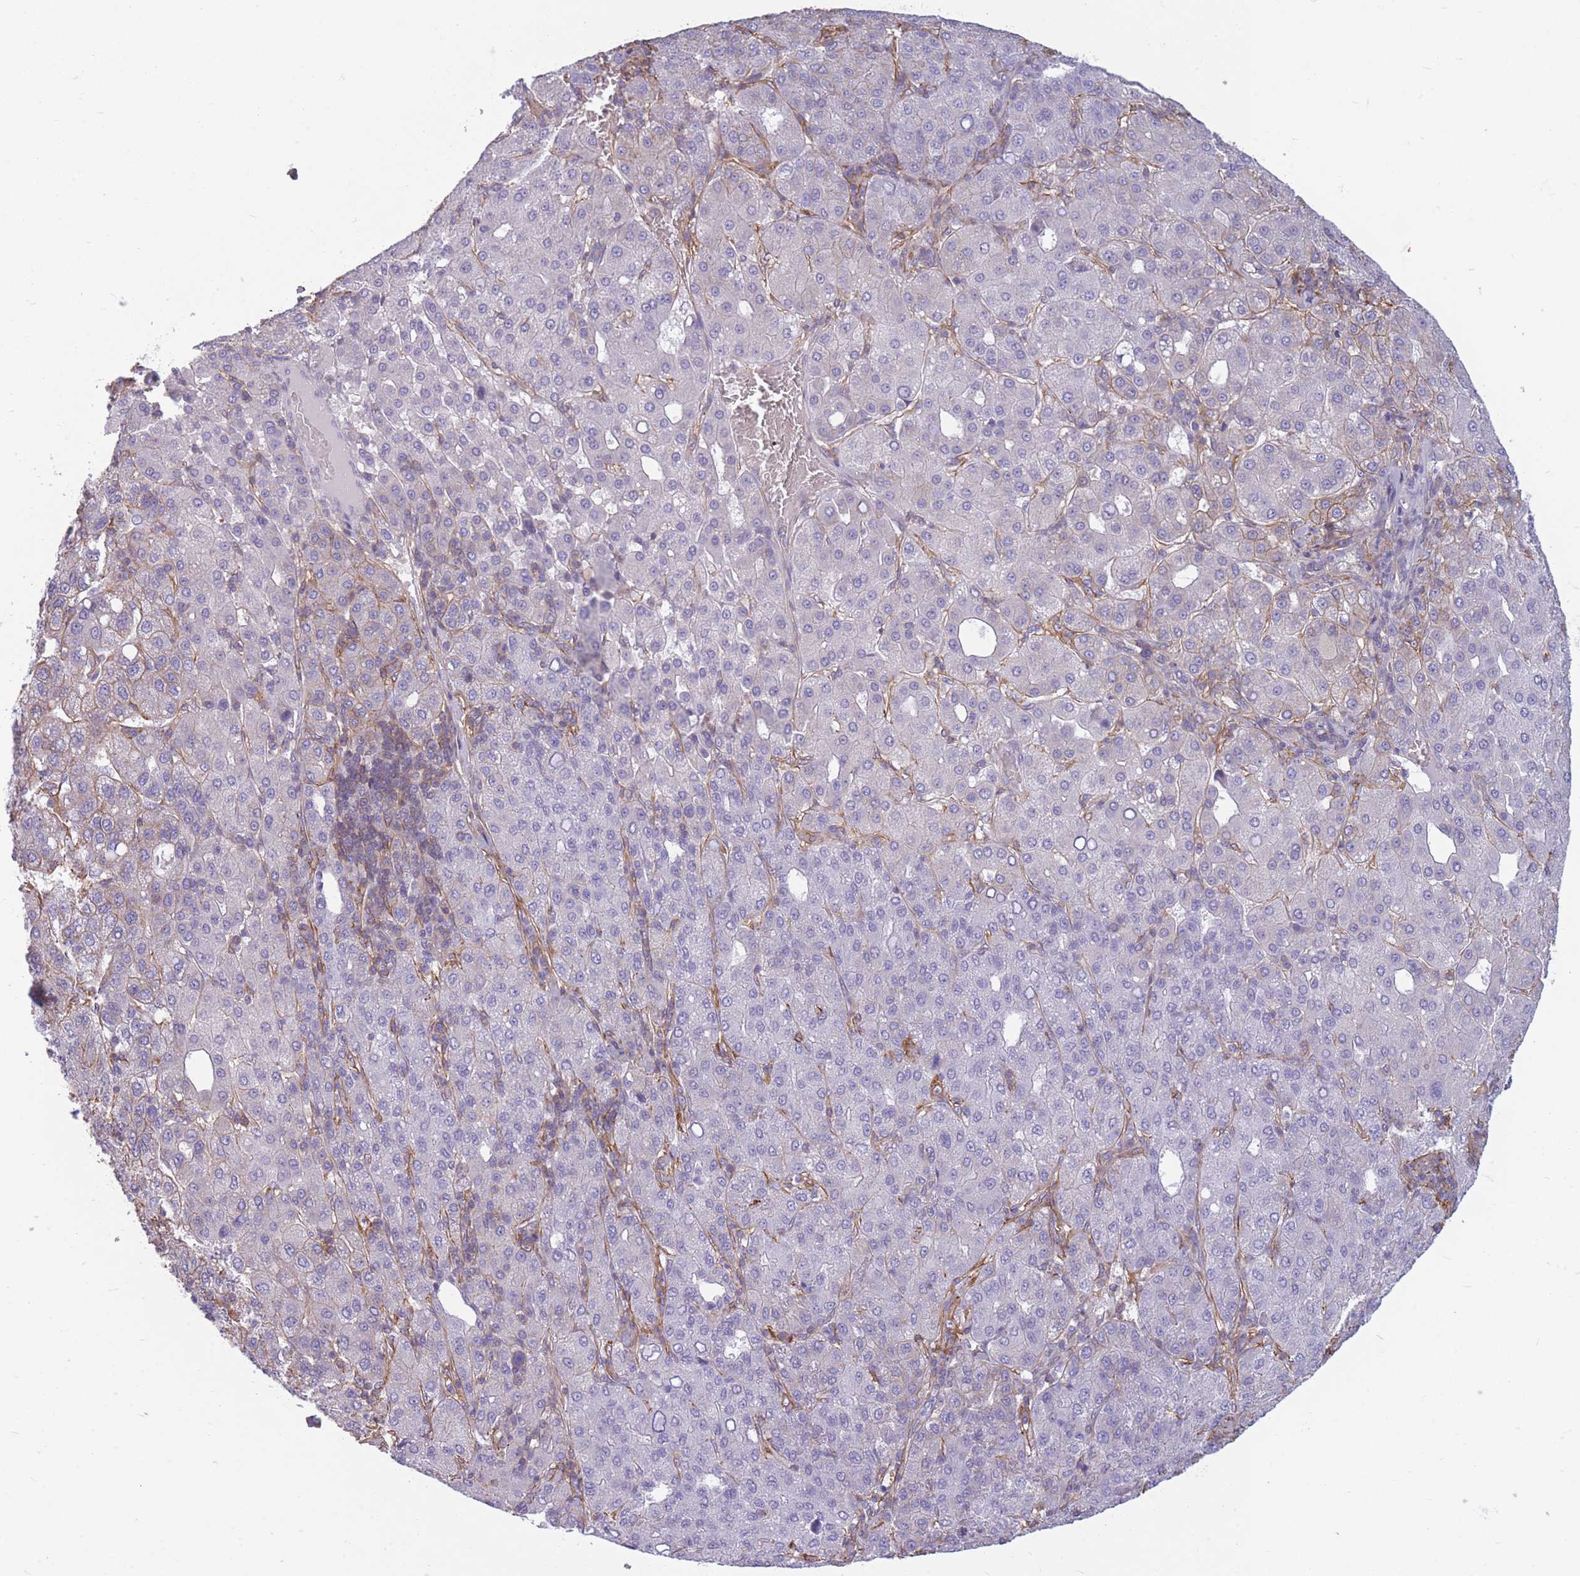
{"staining": {"intensity": "negative", "quantity": "none", "location": "none"}, "tissue": "liver cancer", "cell_type": "Tumor cells", "image_type": "cancer", "snomed": [{"axis": "morphology", "description": "Carcinoma, Hepatocellular, NOS"}, {"axis": "topography", "description": "Liver"}], "caption": "Tumor cells show no significant protein expression in liver cancer.", "gene": "ADD1", "patient": {"sex": "male", "age": 65}}